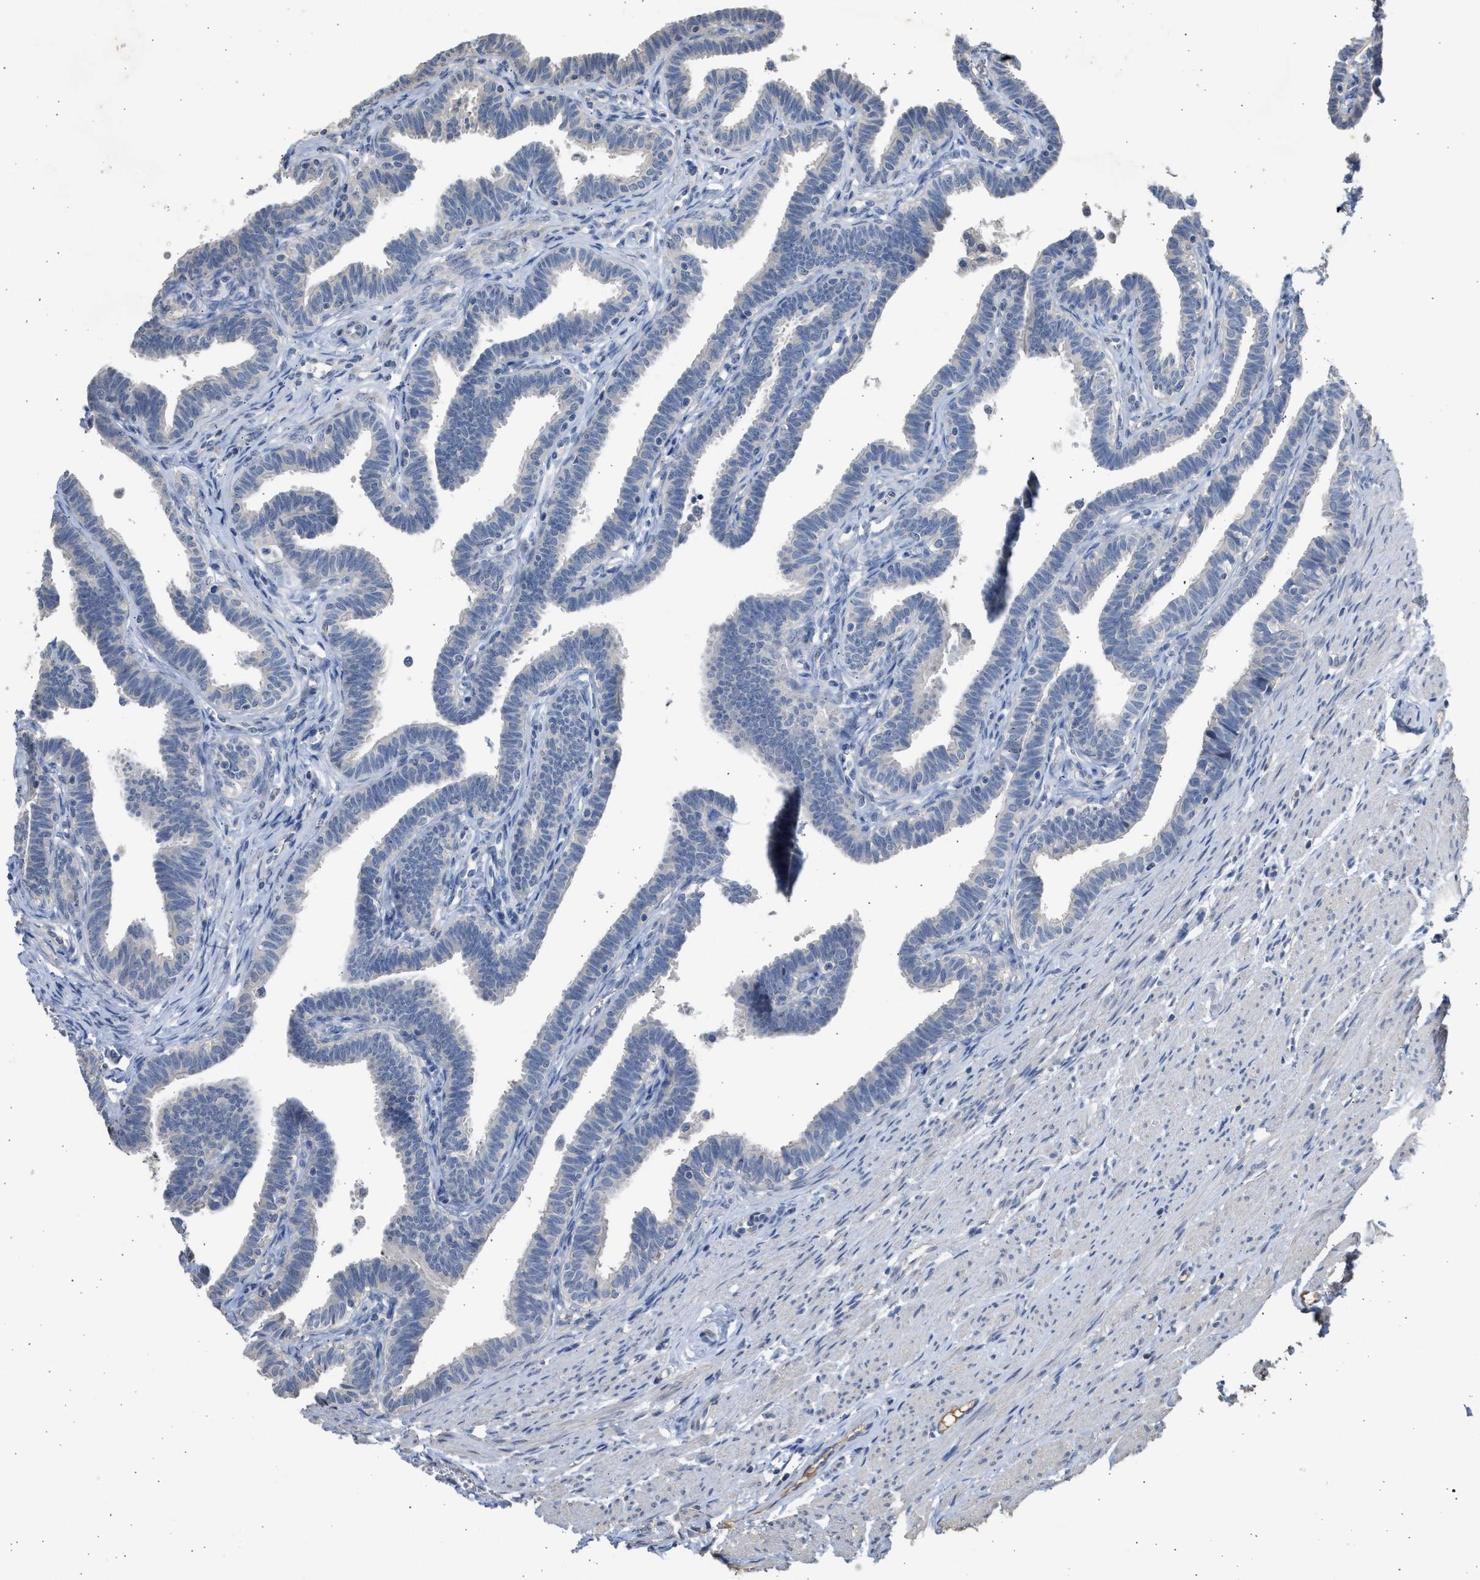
{"staining": {"intensity": "negative", "quantity": "none", "location": "none"}, "tissue": "fallopian tube", "cell_type": "Glandular cells", "image_type": "normal", "snomed": [{"axis": "morphology", "description": "Normal tissue, NOS"}, {"axis": "topography", "description": "Fallopian tube"}, {"axis": "topography", "description": "Ovary"}], "caption": "Fallopian tube was stained to show a protein in brown. There is no significant positivity in glandular cells. (DAB (3,3'-diaminobenzidine) IHC visualized using brightfield microscopy, high magnification).", "gene": "SULT2A1", "patient": {"sex": "female", "age": 23}}